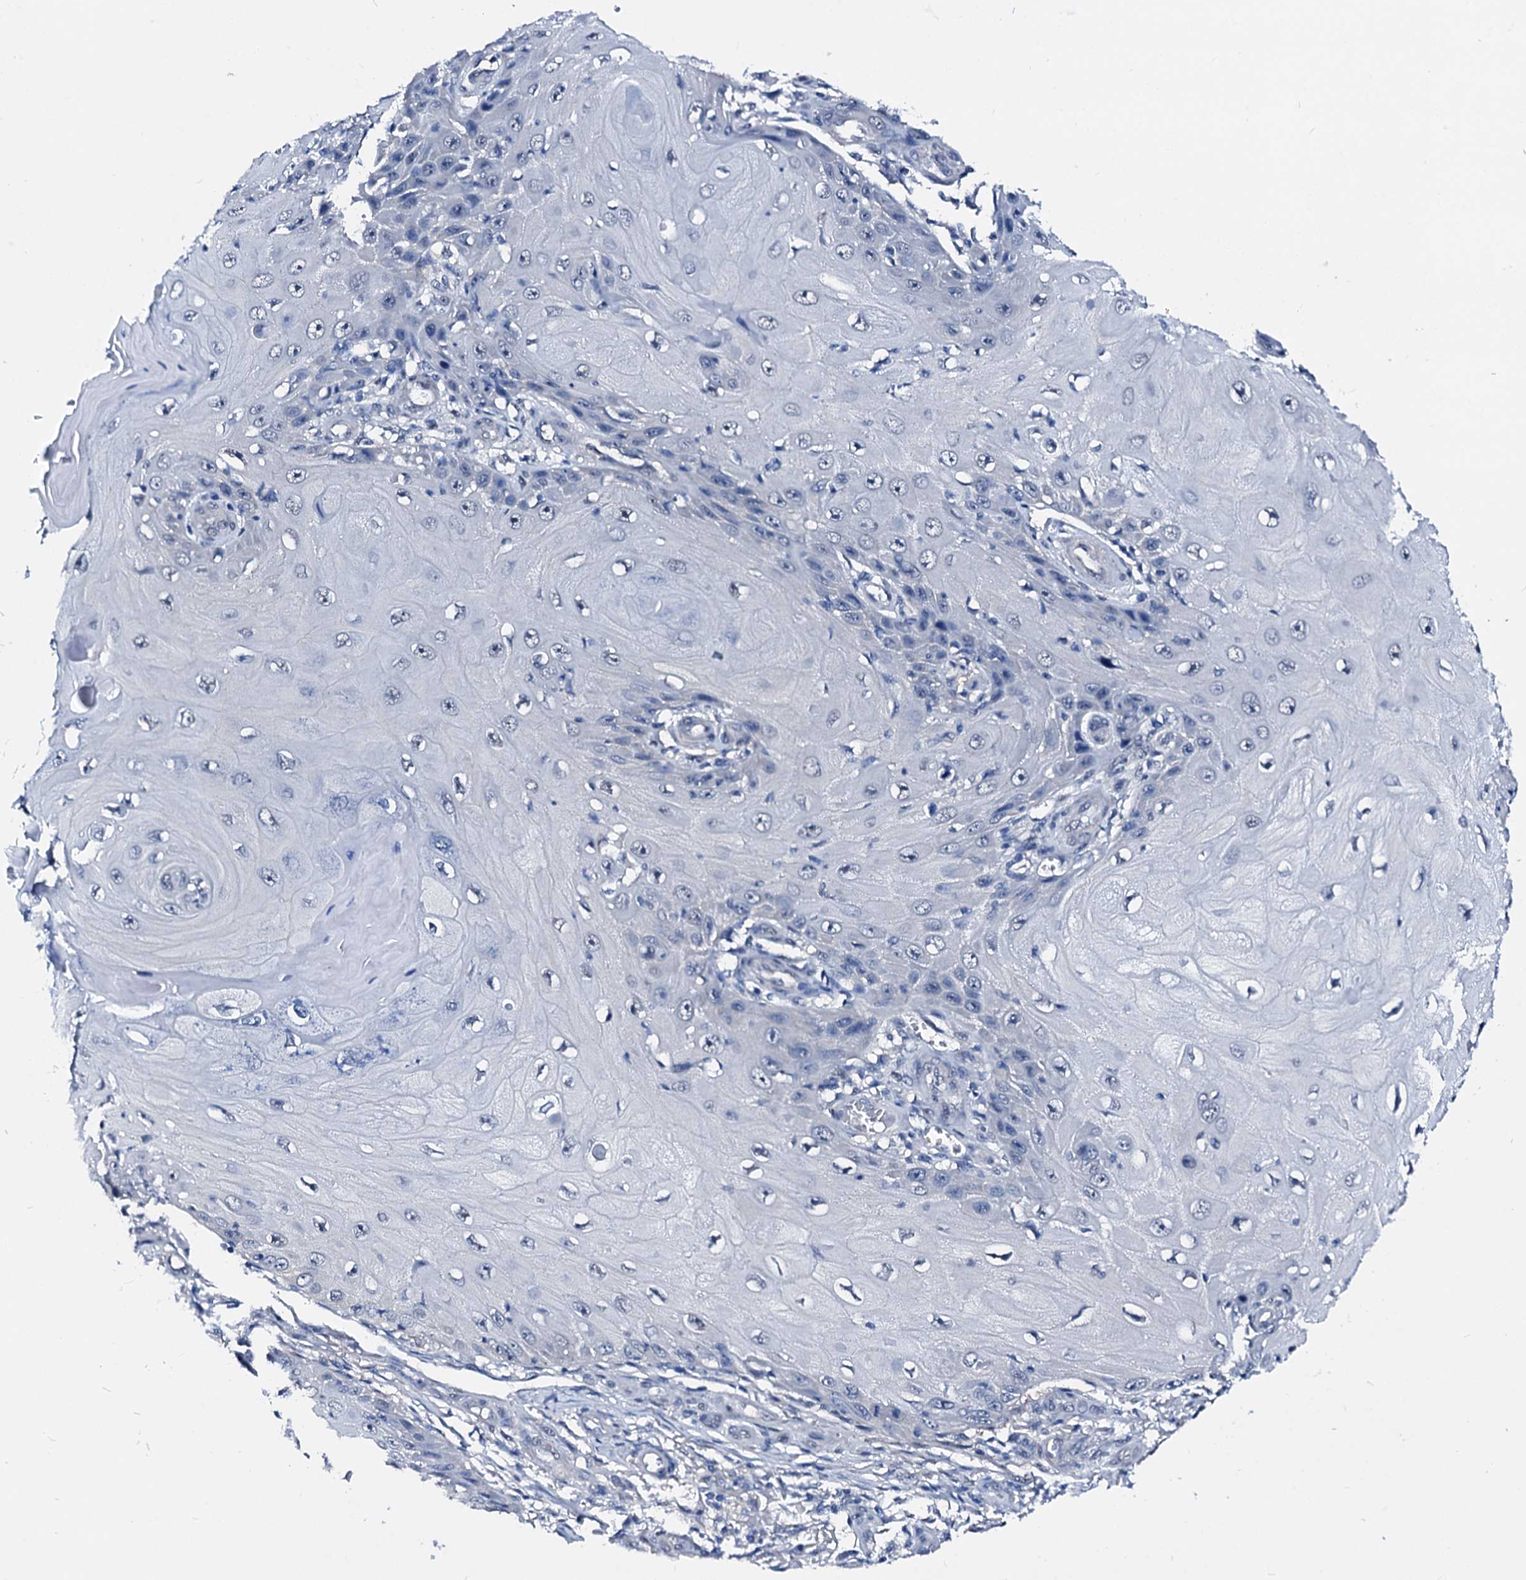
{"staining": {"intensity": "negative", "quantity": "none", "location": "none"}, "tissue": "skin cancer", "cell_type": "Tumor cells", "image_type": "cancer", "snomed": [{"axis": "morphology", "description": "Squamous cell carcinoma, NOS"}, {"axis": "topography", "description": "Skin"}], "caption": "This is an IHC micrograph of human skin cancer. There is no positivity in tumor cells.", "gene": "CSN2", "patient": {"sex": "female", "age": 73}}